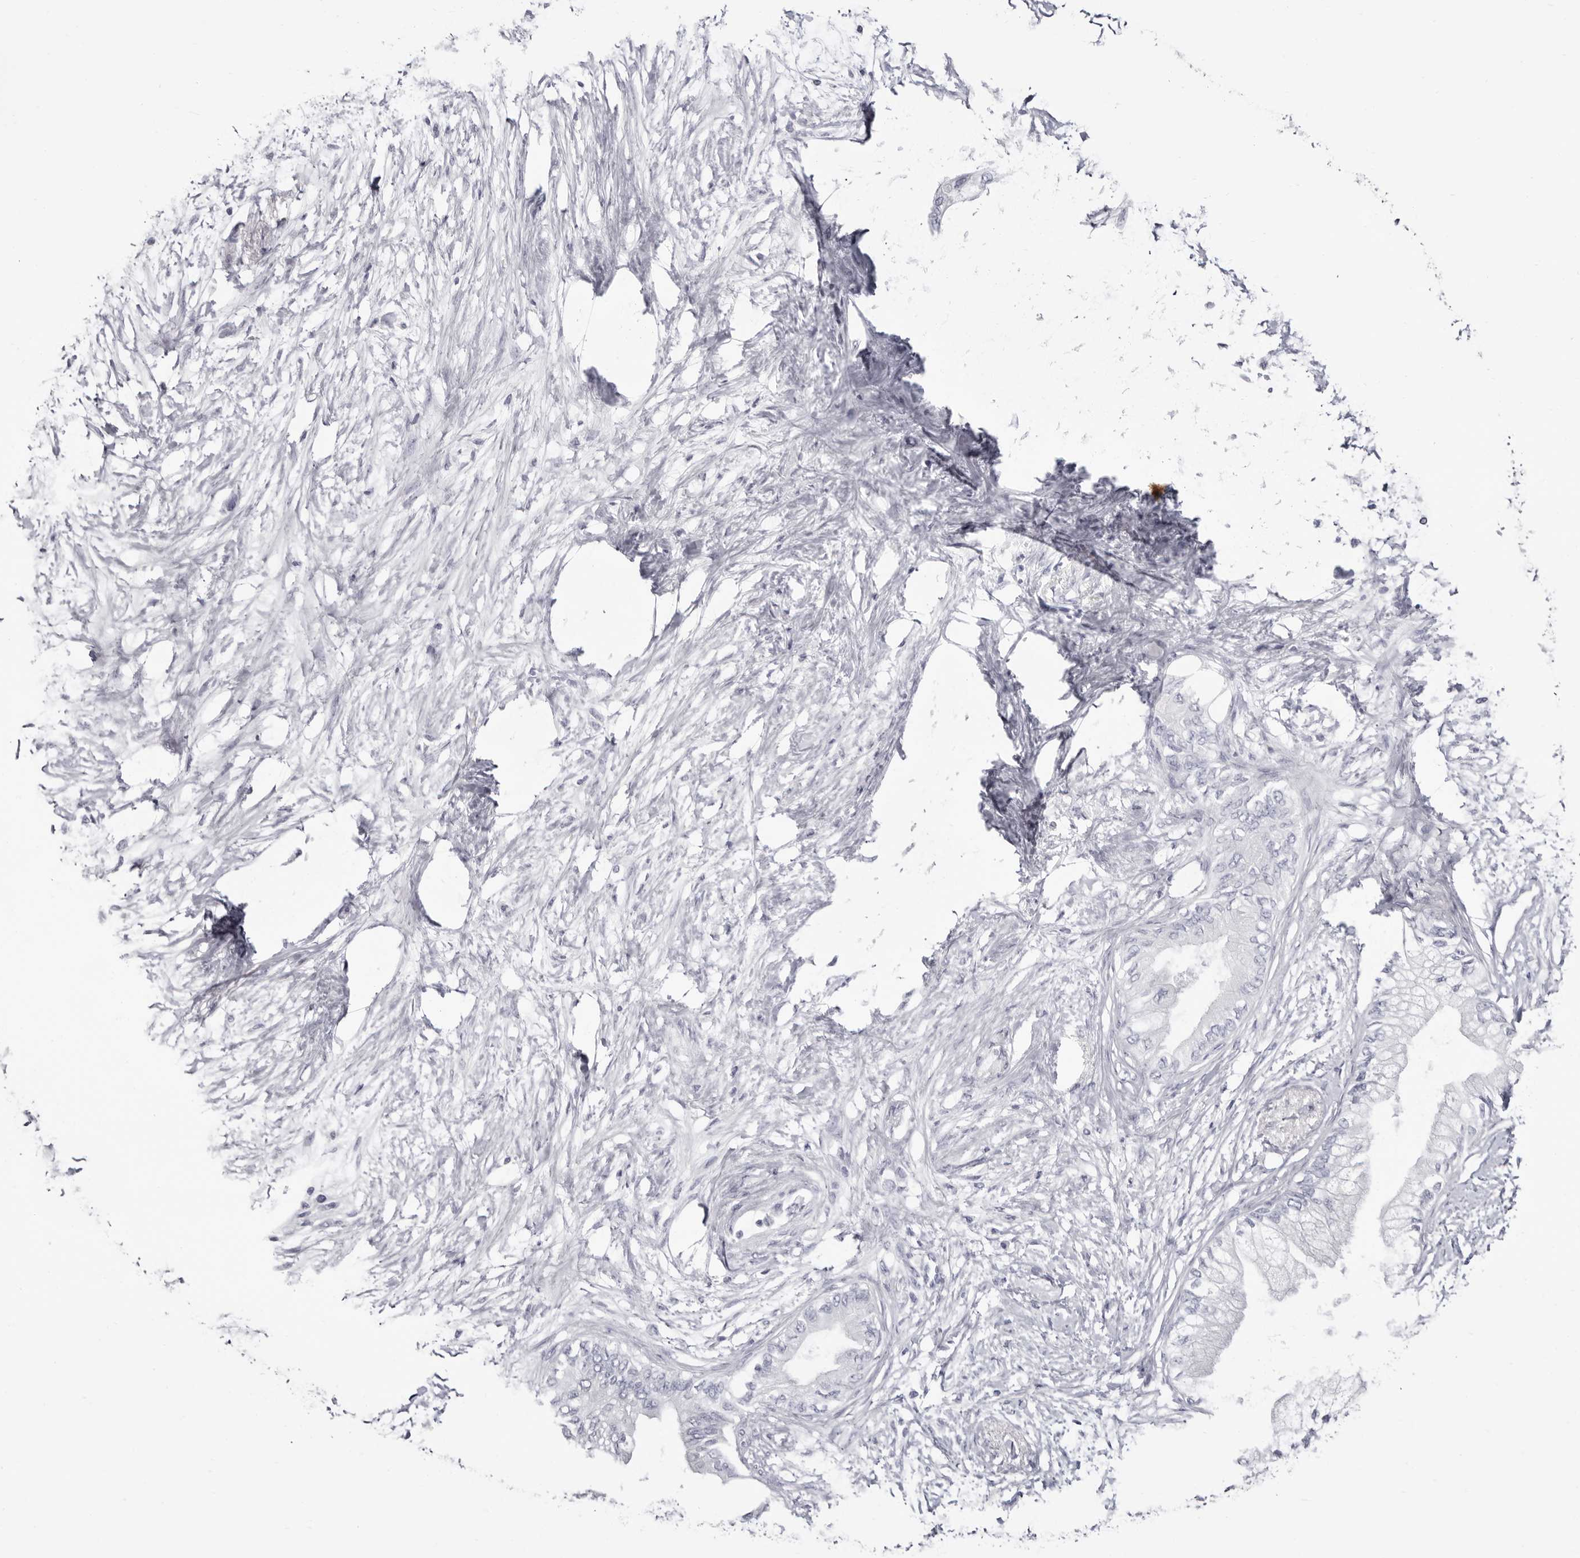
{"staining": {"intensity": "negative", "quantity": "none", "location": "none"}, "tissue": "pancreatic cancer", "cell_type": "Tumor cells", "image_type": "cancer", "snomed": [{"axis": "morphology", "description": "Normal tissue, NOS"}, {"axis": "morphology", "description": "Adenocarcinoma, NOS"}, {"axis": "topography", "description": "Pancreas"}, {"axis": "topography", "description": "Duodenum"}], "caption": "High power microscopy photomicrograph of an immunohistochemistry (IHC) micrograph of pancreatic cancer (adenocarcinoma), revealing no significant positivity in tumor cells.", "gene": "LPO", "patient": {"sex": "female", "age": 60}}